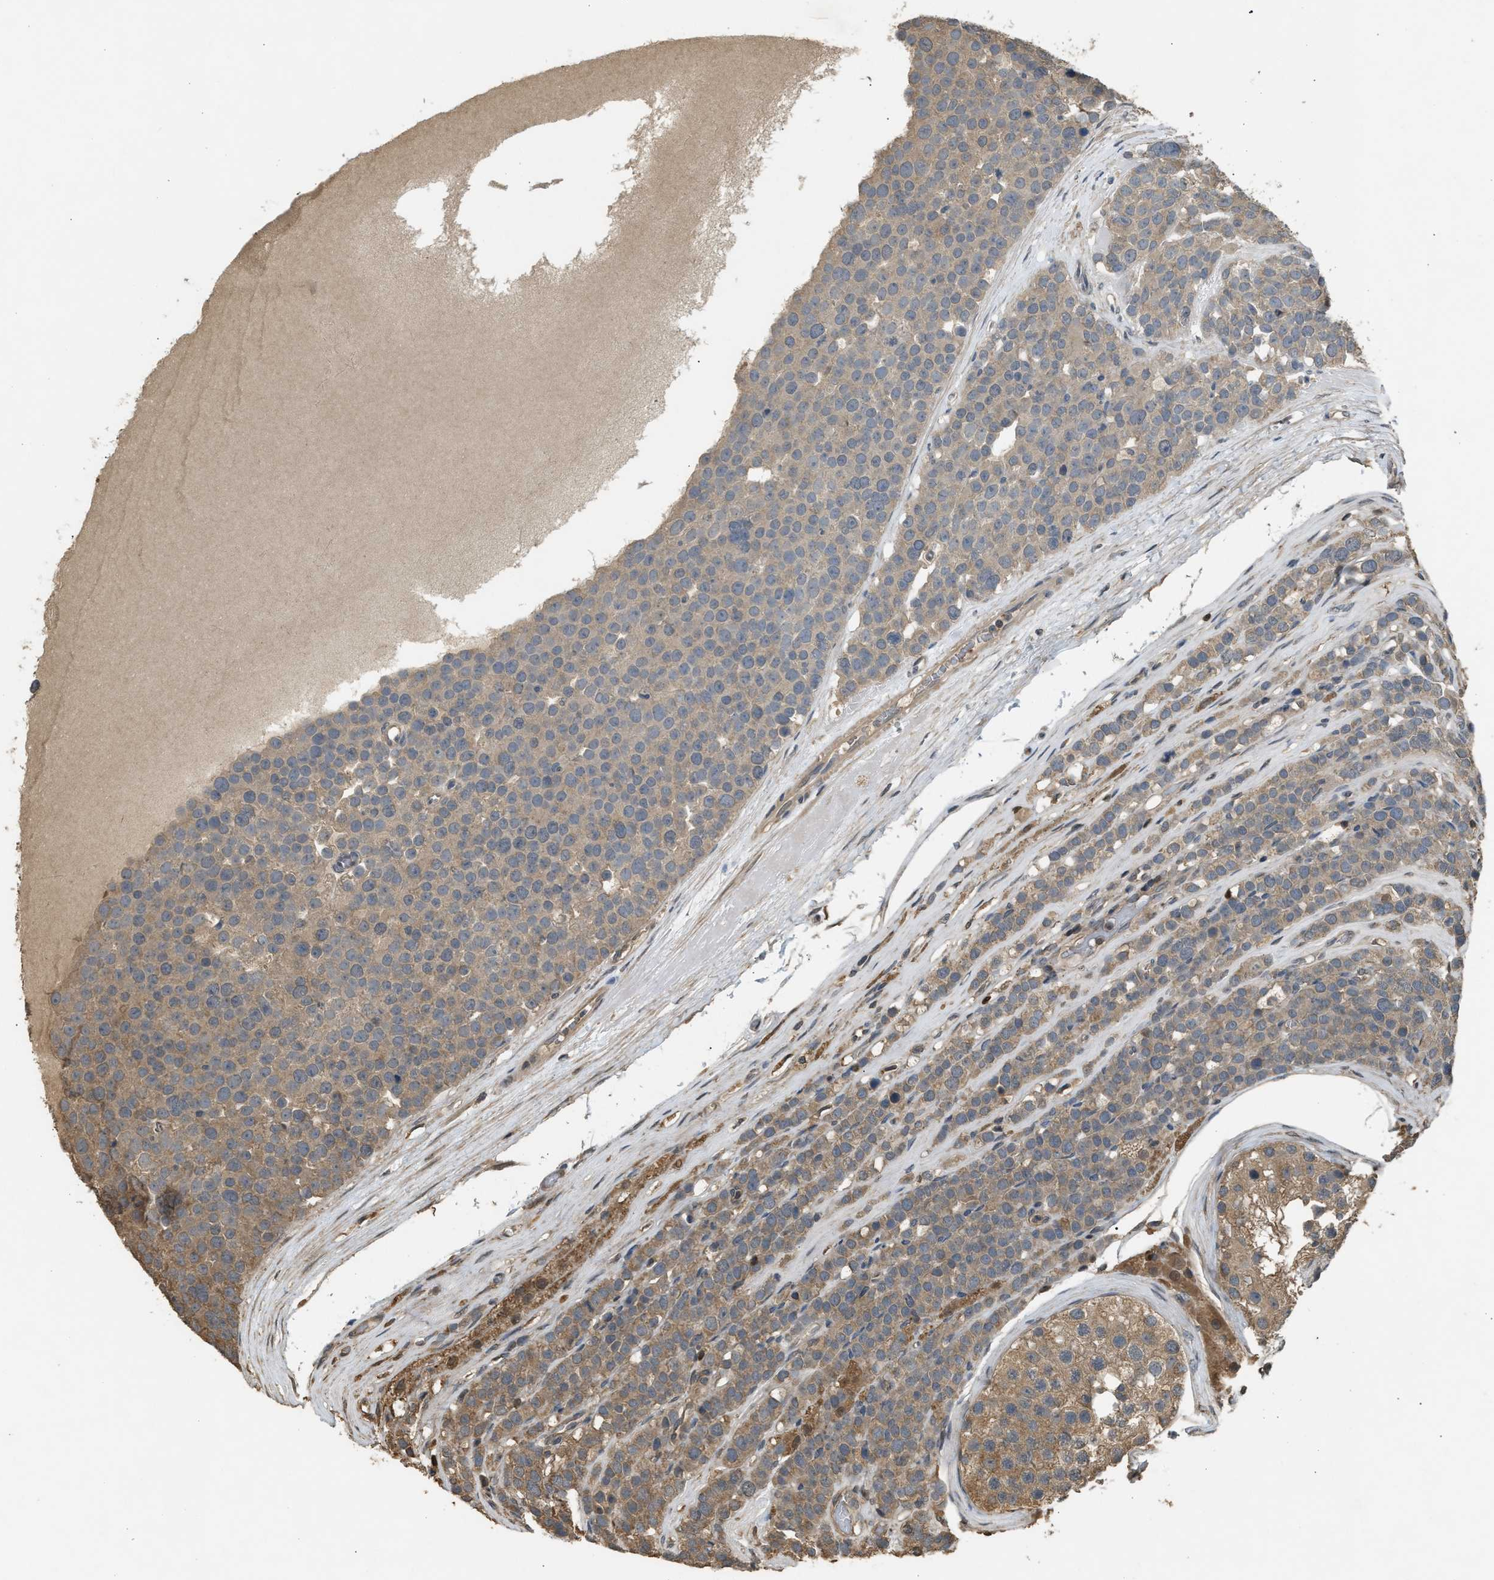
{"staining": {"intensity": "weak", "quantity": ">75%", "location": "cytoplasmic/membranous"}, "tissue": "testis cancer", "cell_type": "Tumor cells", "image_type": "cancer", "snomed": [{"axis": "morphology", "description": "Seminoma, NOS"}, {"axis": "topography", "description": "Testis"}], "caption": "Testis cancer was stained to show a protein in brown. There is low levels of weak cytoplasmic/membranous staining in approximately >75% of tumor cells. The protein is stained brown, and the nuclei are stained in blue (DAB IHC with brightfield microscopy, high magnification).", "gene": "ARHGDIA", "patient": {"sex": "male", "age": 71}}